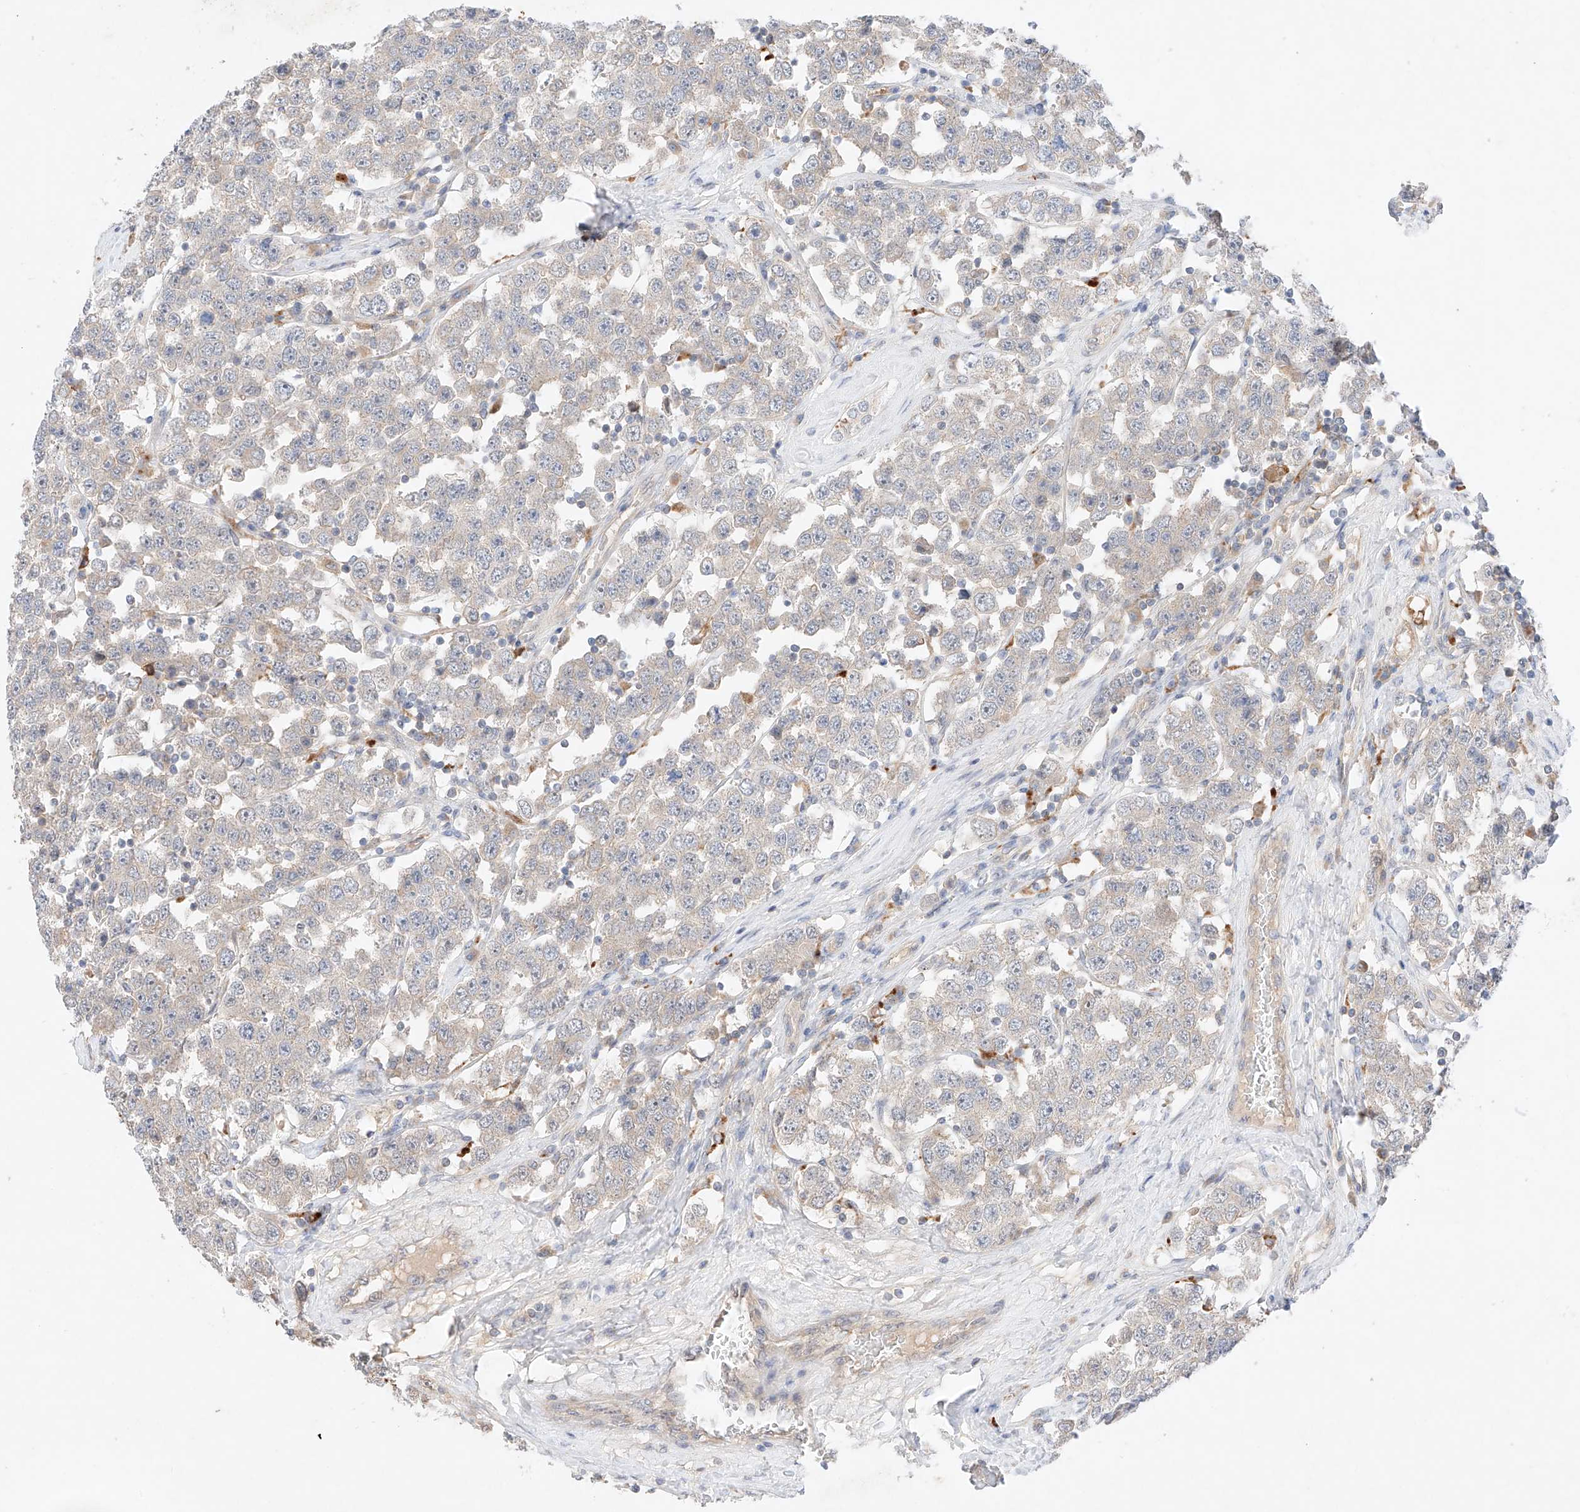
{"staining": {"intensity": "weak", "quantity": "25%-75%", "location": "cytoplasmic/membranous"}, "tissue": "testis cancer", "cell_type": "Tumor cells", "image_type": "cancer", "snomed": [{"axis": "morphology", "description": "Seminoma, NOS"}, {"axis": "topography", "description": "Testis"}], "caption": "Testis cancer stained for a protein (brown) demonstrates weak cytoplasmic/membranous positive staining in approximately 25%-75% of tumor cells.", "gene": "GCNT1", "patient": {"sex": "male", "age": 28}}